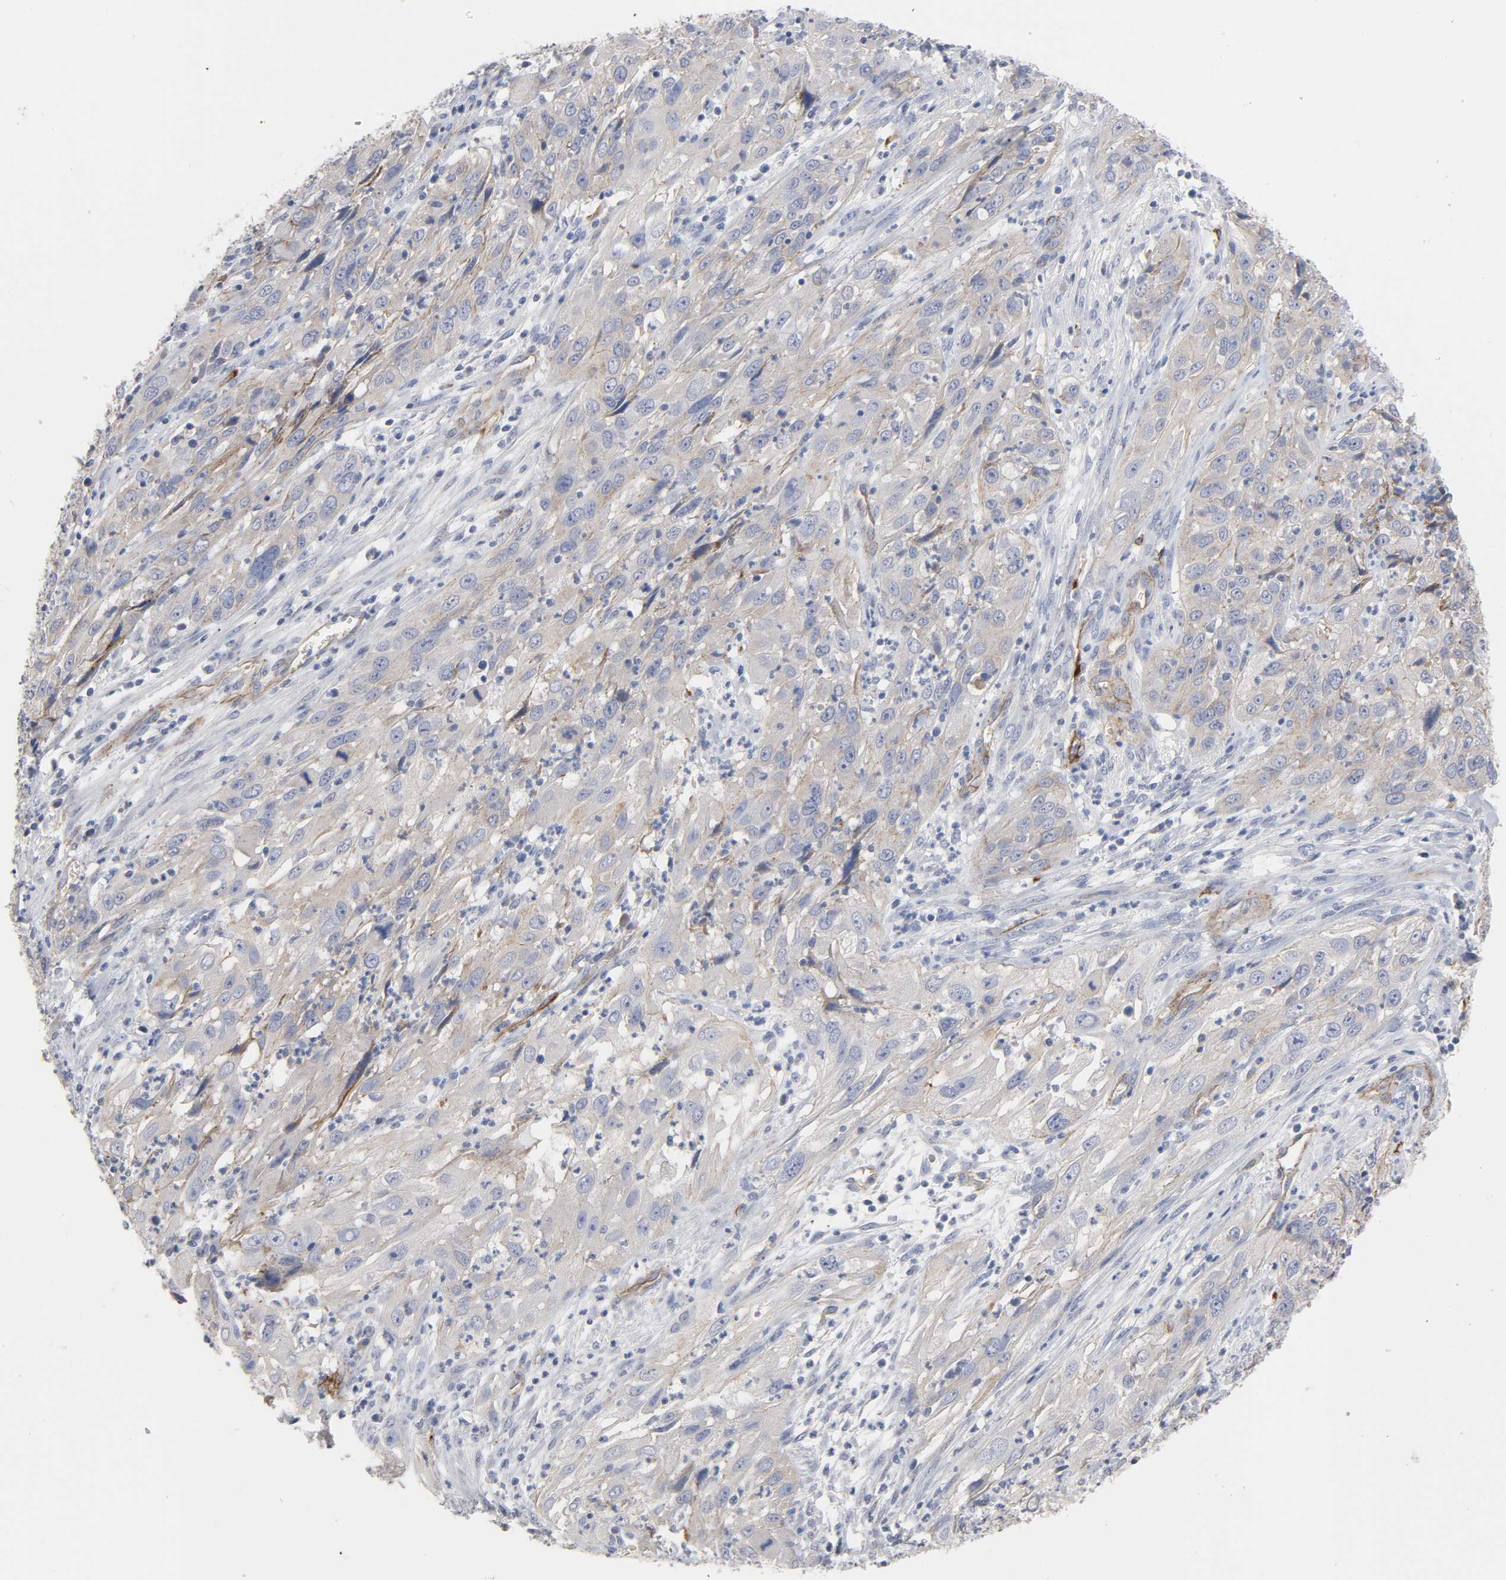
{"staining": {"intensity": "weak", "quantity": "25%-75%", "location": "cytoplasmic/membranous"}, "tissue": "cervical cancer", "cell_type": "Tumor cells", "image_type": "cancer", "snomed": [{"axis": "morphology", "description": "Squamous cell carcinoma, NOS"}, {"axis": "topography", "description": "Cervix"}], "caption": "A micrograph of squamous cell carcinoma (cervical) stained for a protein exhibits weak cytoplasmic/membranous brown staining in tumor cells. (DAB IHC, brown staining for protein, blue staining for nuclei).", "gene": "SPTAN1", "patient": {"sex": "female", "age": 32}}